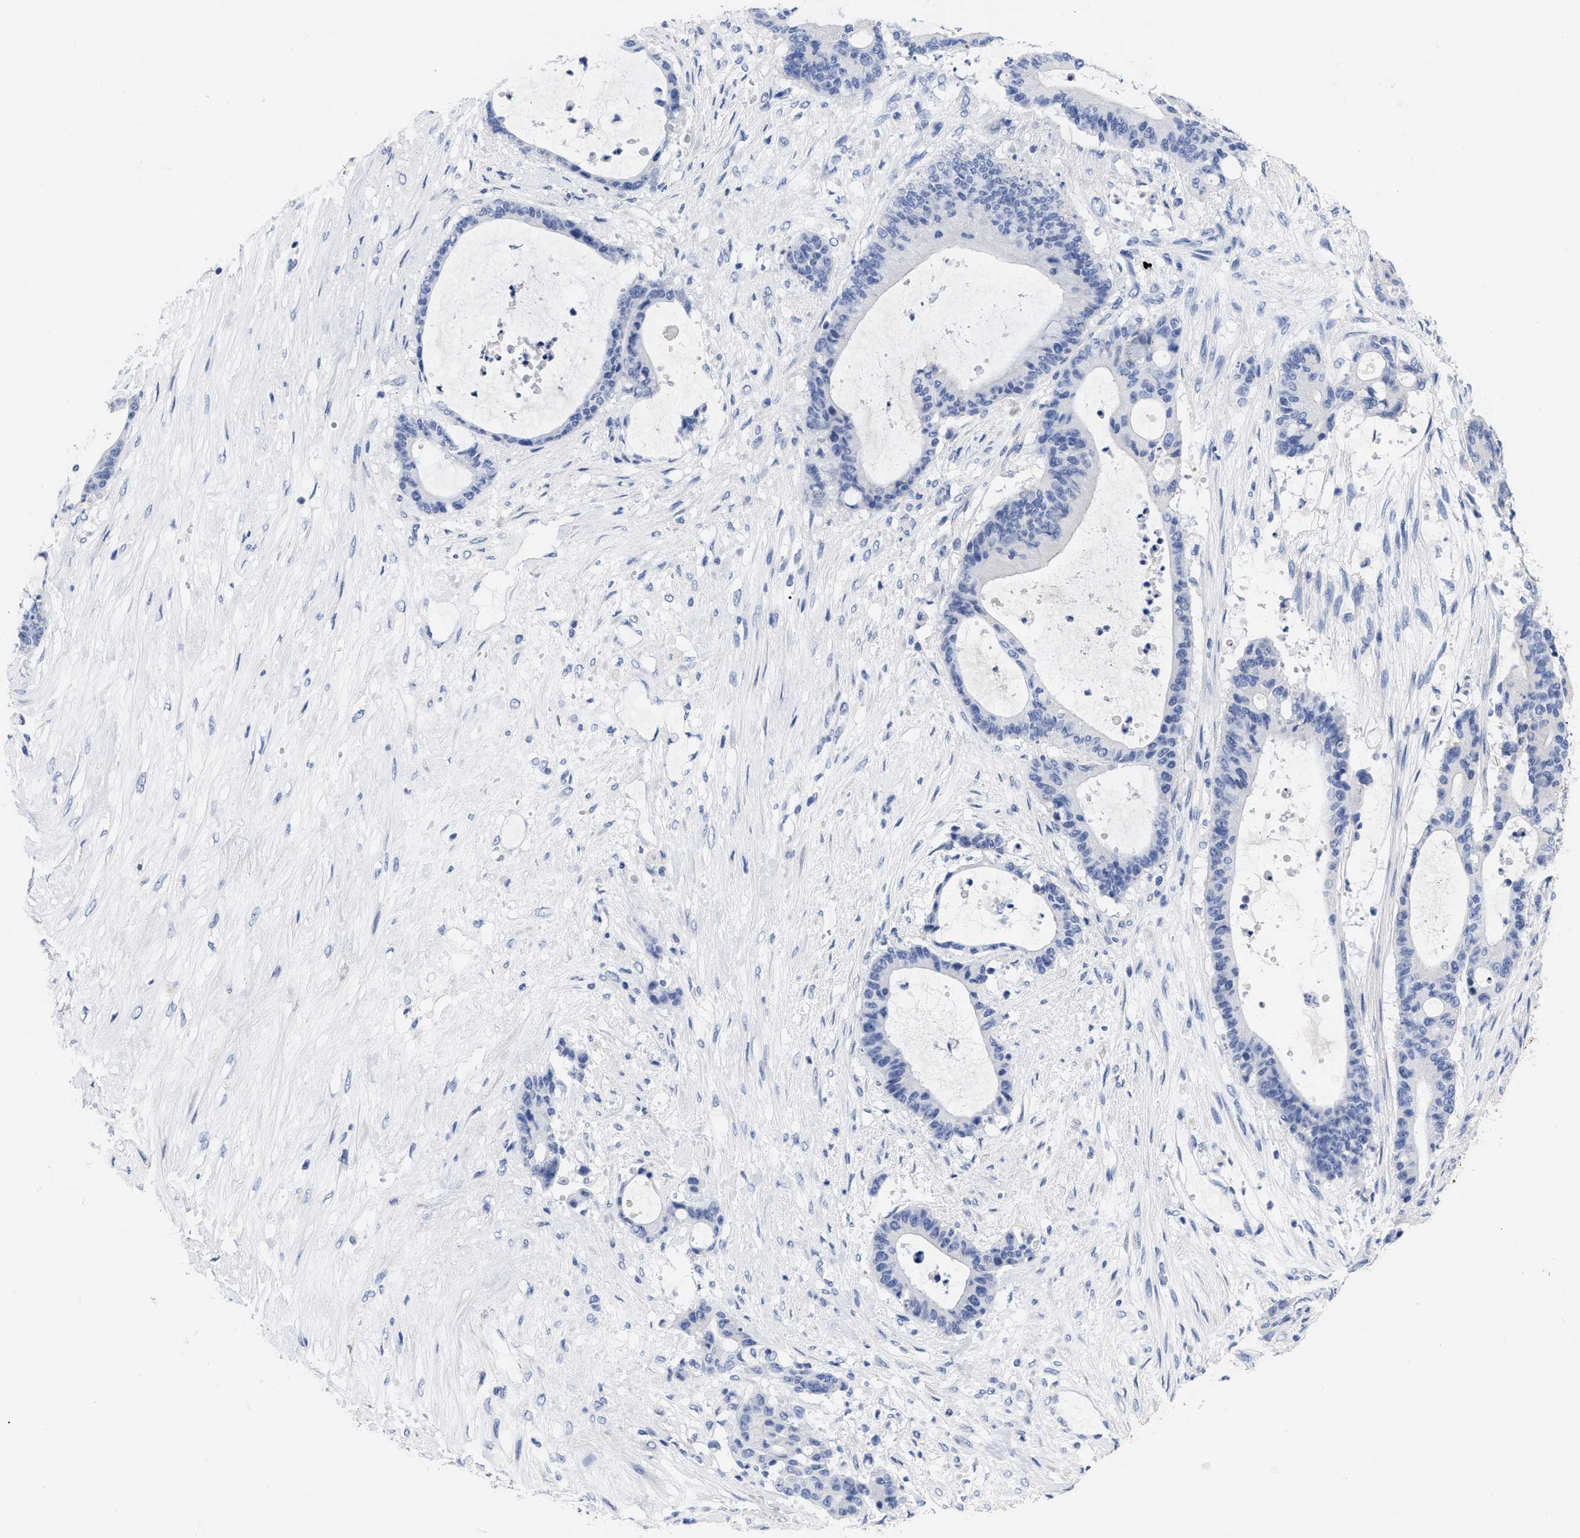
{"staining": {"intensity": "negative", "quantity": "none", "location": "none"}, "tissue": "liver cancer", "cell_type": "Tumor cells", "image_type": "cancer", "snomed": [{"axis": "morphology", "description": "Cholangiocarcinoma"}, {"axis": "topography", "description": "Liver"}], "caption": "Tumor cells are negative for brown protein staining in liver cholangiocarcinoma.", "gene": "ANXA13", "patient": {"sex": "female", "age": 73}}